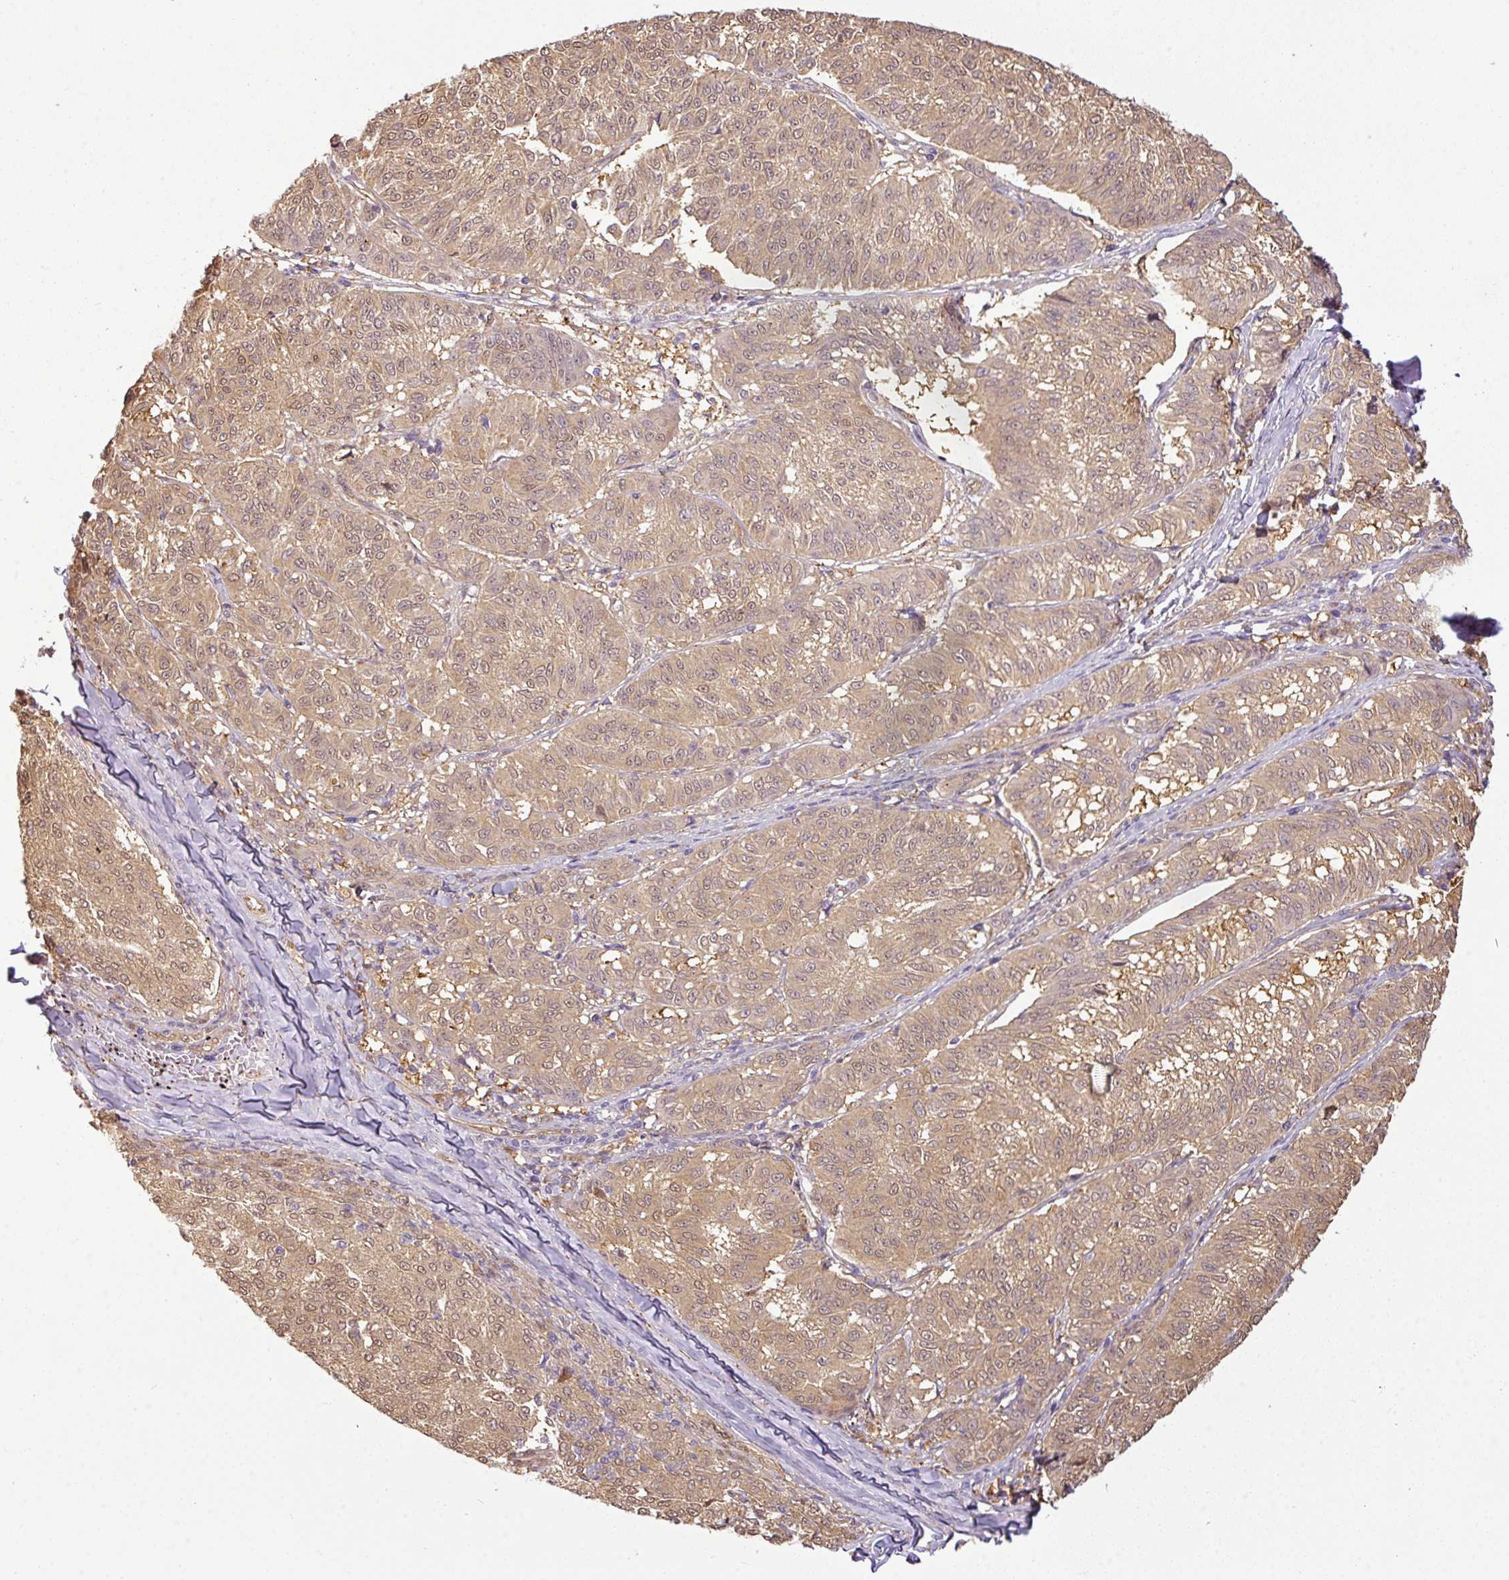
{"staining": {"intensity": "weak", "quantity": ">75%", "location": "cytoplasmic/membranous"}, "tissue": "melanoma", "cell_type": "Tumor cells", "image_type": "cancer", "snomed": [{"axis": "morphology", "description": "Malignant melanoma, NOS"}, {"axis": "topography", "description": "Skin"}], "caption": "Human malignant melanoma stained with a brown dye shows weak cytoplasmic/membranous positive staining in about >75% of tumor cells.", "gene": "ANKRD18A", "patient": {"sex": "female", "age": 72}}